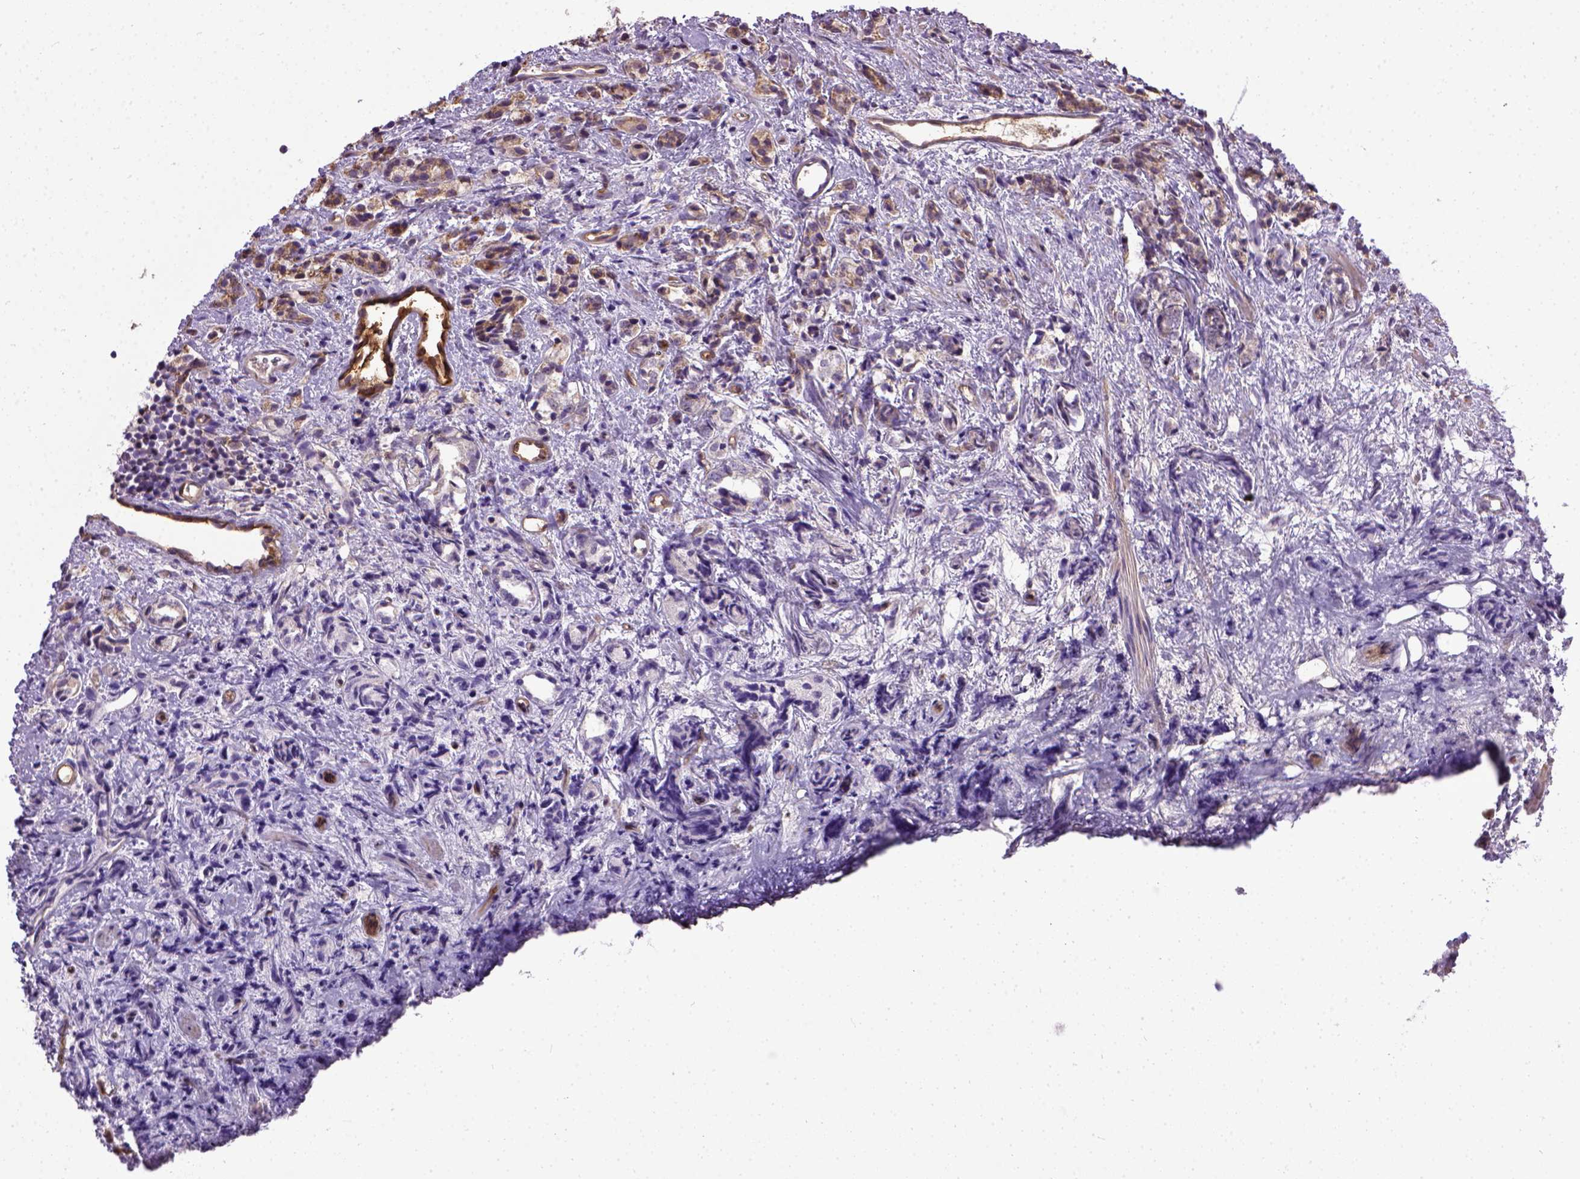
{"staining": {"intensity": "weak", "quantity": "25%-75%", "location": "cytoplasmic/membranous"}, "tissue": "prostate cancer", "cell_type": "Tumor cells", "image_type": "cancer", "snomed": [{"axis": "morphology", "description": "Adenocarcinoma, High grade"}, {"axis": "topography", "description": "Prostate"}], "caption": "About 25%-75% of tumor cells in prostate cancer demonstrate weak cytoplasmic/membranous protein expression as visualized by brown immunohistochemical staining.", "gene": "ENG", "patient": {"sex": "male", "age": 53}}